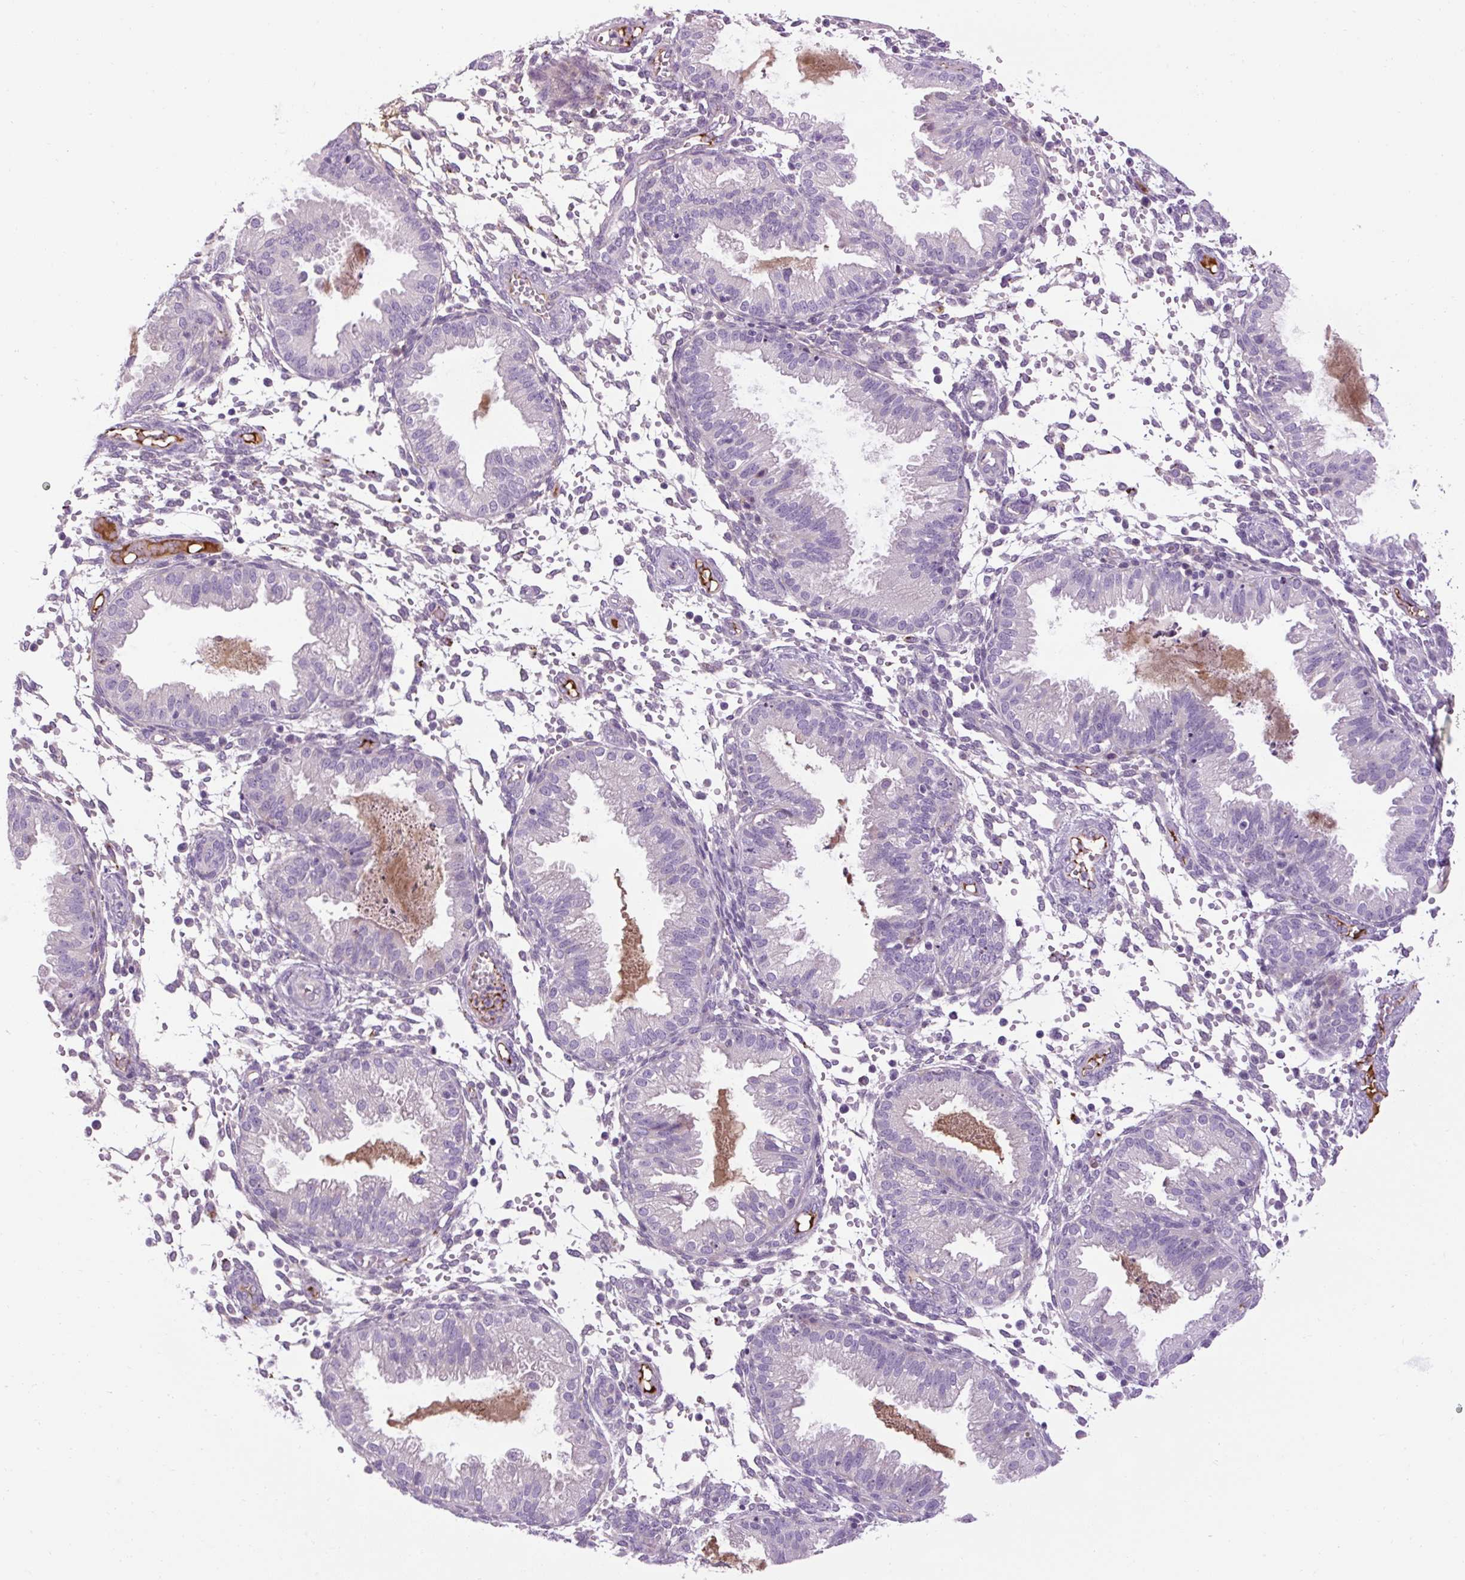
{"staining": {"intensity": "negative", "quantity": "none", "location": "none"}, "tissue": "endometrium", "cell_type": "Cells in endometrial stroma", "image_type": "normal", "snomed": [{"axis": "morphology", "description": "Normal tissue, NOS"}, {"axis": "topography", "description": "Endometrium"}], "caption": "DAB immunohistochemical staining of normal endometrium reveals no significant positivity in cells in endometrial stroma.", "gene": "ARRDC2", "patient": {"sex": "female", "age": 33}}